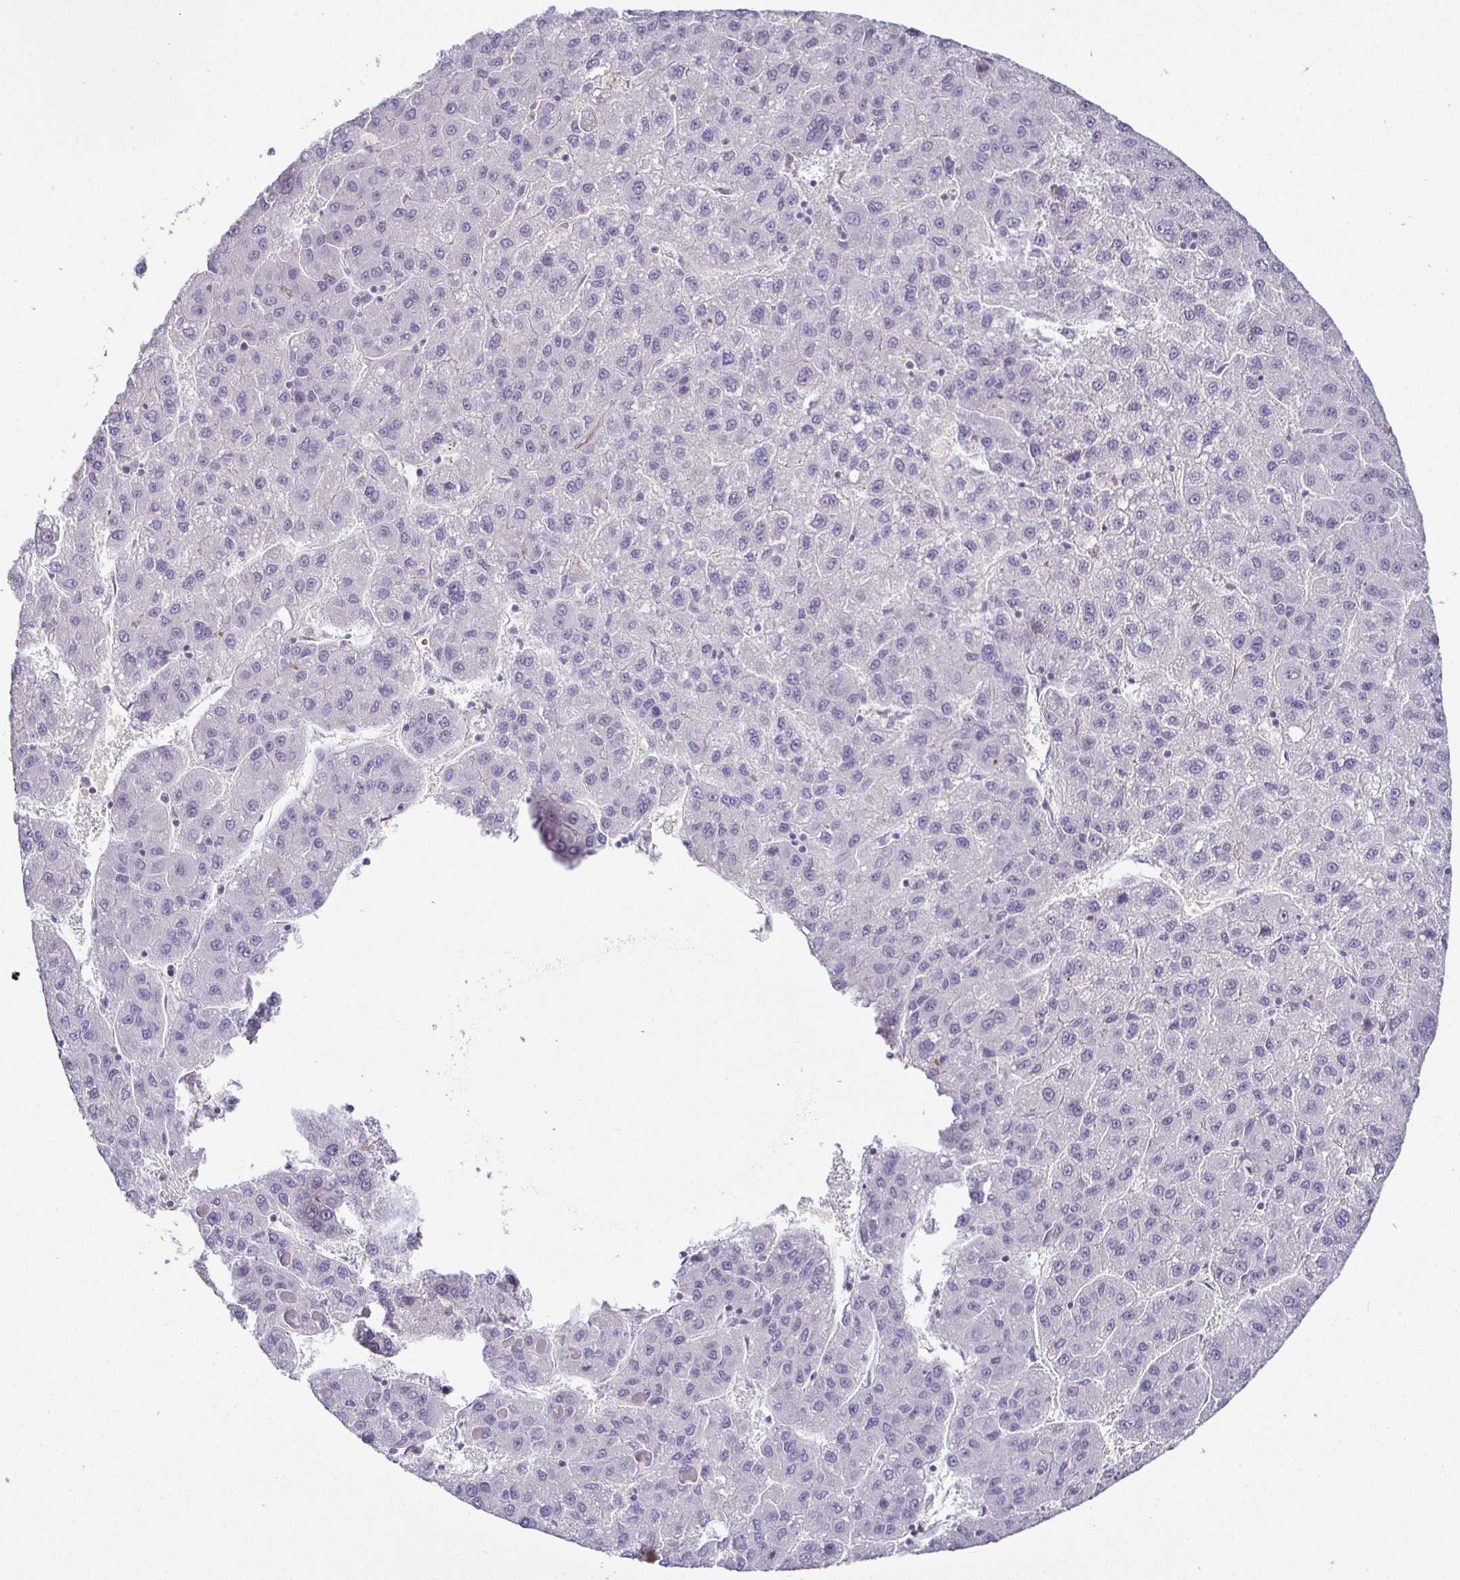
{"staining": {"intensity": "negative", "quantity": "none", "location": "none"}, "tissue": "liver cancer", "cell_type": "Tumor cells", "image_type": "cancer", "snomed": [{"axis": "morphology", "description": "Carcinoma, Hepatocellular, NOS"}, {"axis": "topography", "description": "Liver"}], "caption": "Immunohistochemistry of human hepatocellular carcinoma (liver) reveals no positivity in tumor cells.", "gene": "SIRPA", "patient": {"sex": "female", "age": 82}}